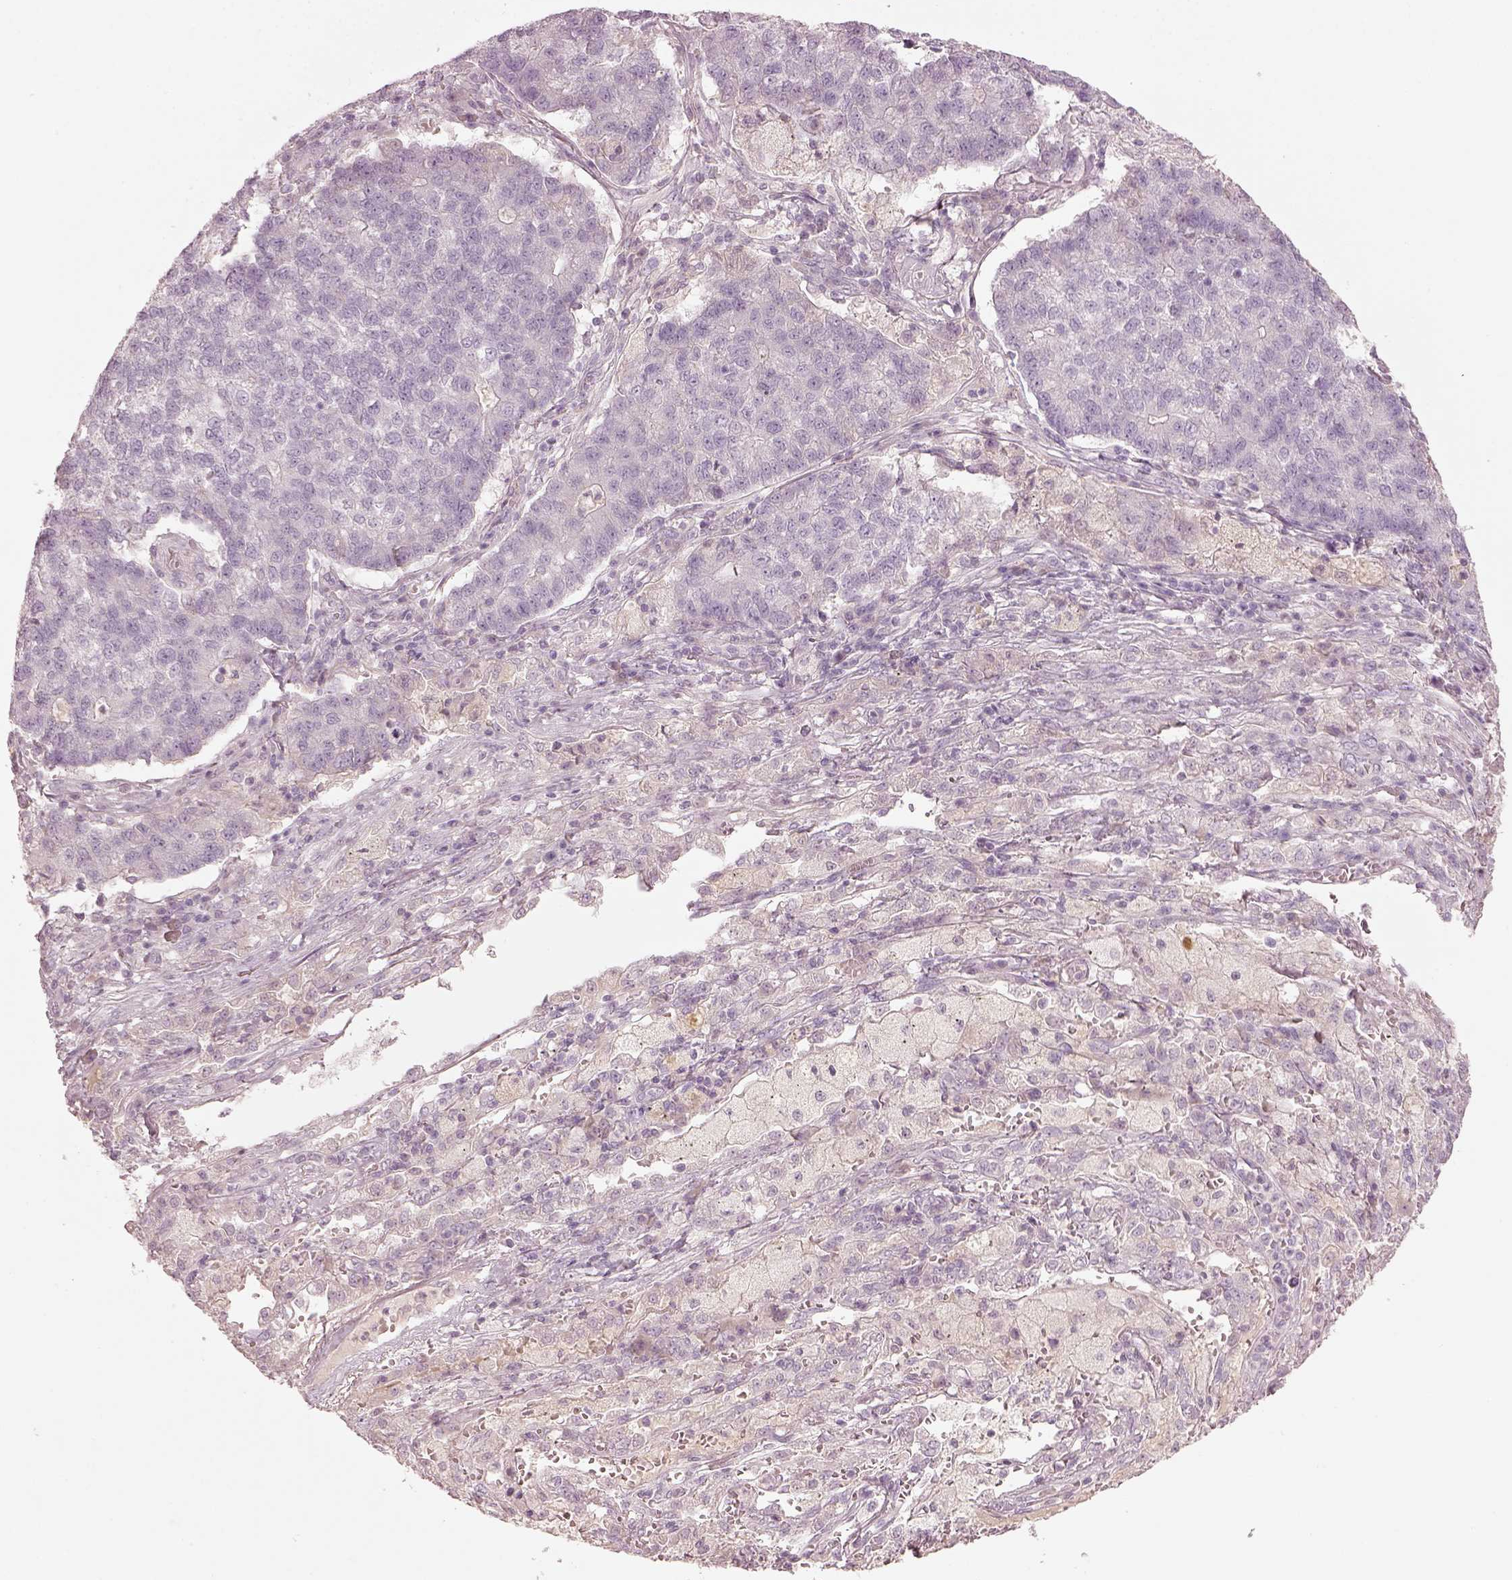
{"staining": {"intensity": "negative", "quantity": "none", "location": "none"}, "tissue": "lung cancer", "cell_type": "Tumor cells", "image_type": "cancer", "snomed": [{"axis": "morphology", "description": "Adenocarcinoma, NOS"}, {"axis": "topography", "description": "Lung"}], "caption": "Immunohistochemical staining of human adenocarcinoma (lung) reveals no significant positivity in tumor cells.", "gene": "SPATA6L", "patient": {"sex": "male", "age": 57}}